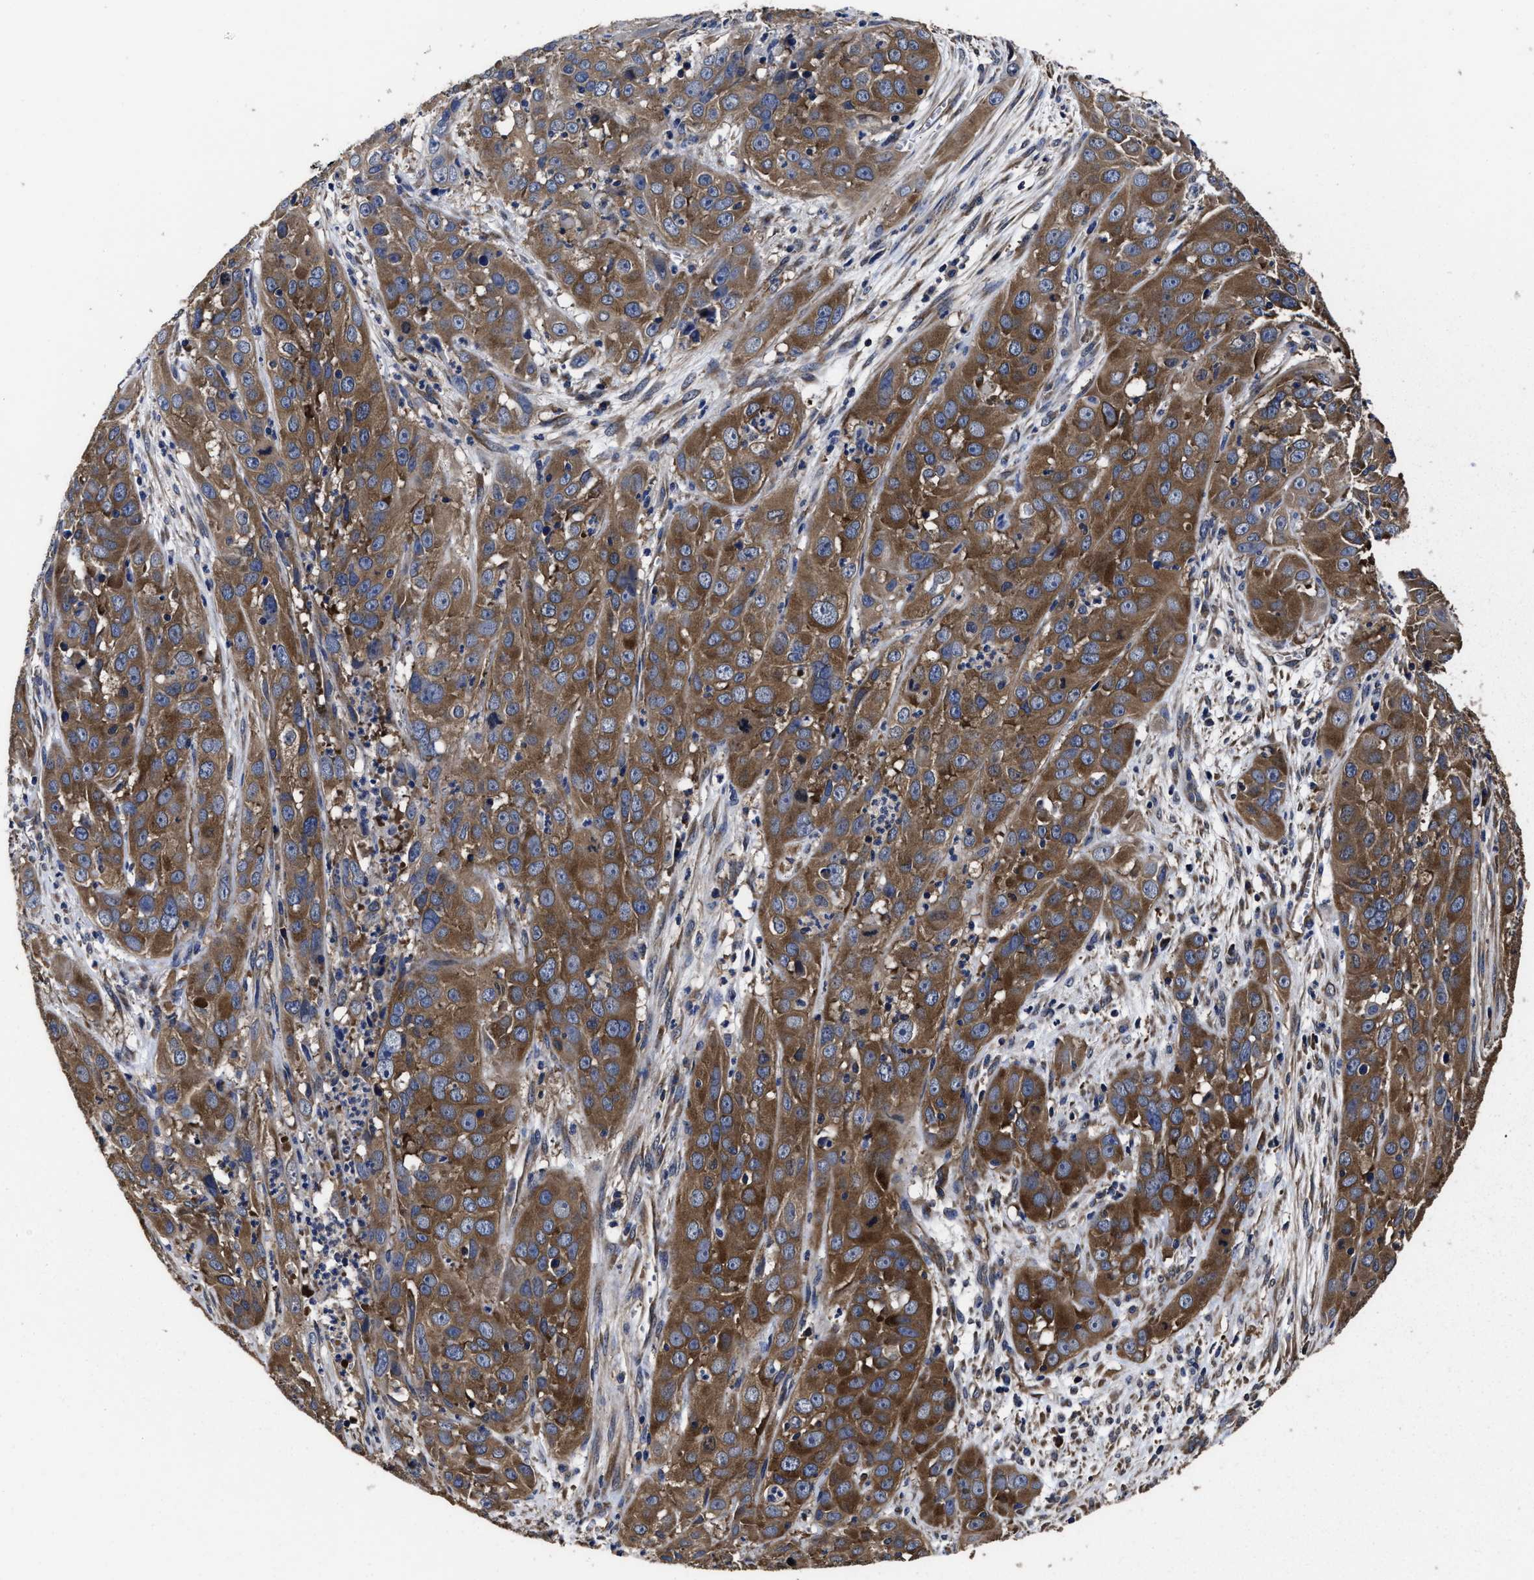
{"staining": {"intensity": "strong", "quantity": ">75%", "location": "cytoplasmic/membranous"}, "tissue": "cervical cancer", "cell_type": "Tumor cells", "image_type": "cancer", "snomed": [{"axis": "morphology", "description": "Squamous cell carcinoma, NOS"}, {"axis": "topography", "description": "Cervix"}], "caption": "Immunohistochemical staining of cervical cancer (squamous cell carcinoma) shows high levels of strong cytoplasmic/membranous staining in about >75% of tumor cells.", "gene": "AVEN", "patient": {"sex": "female", "age": 32}}